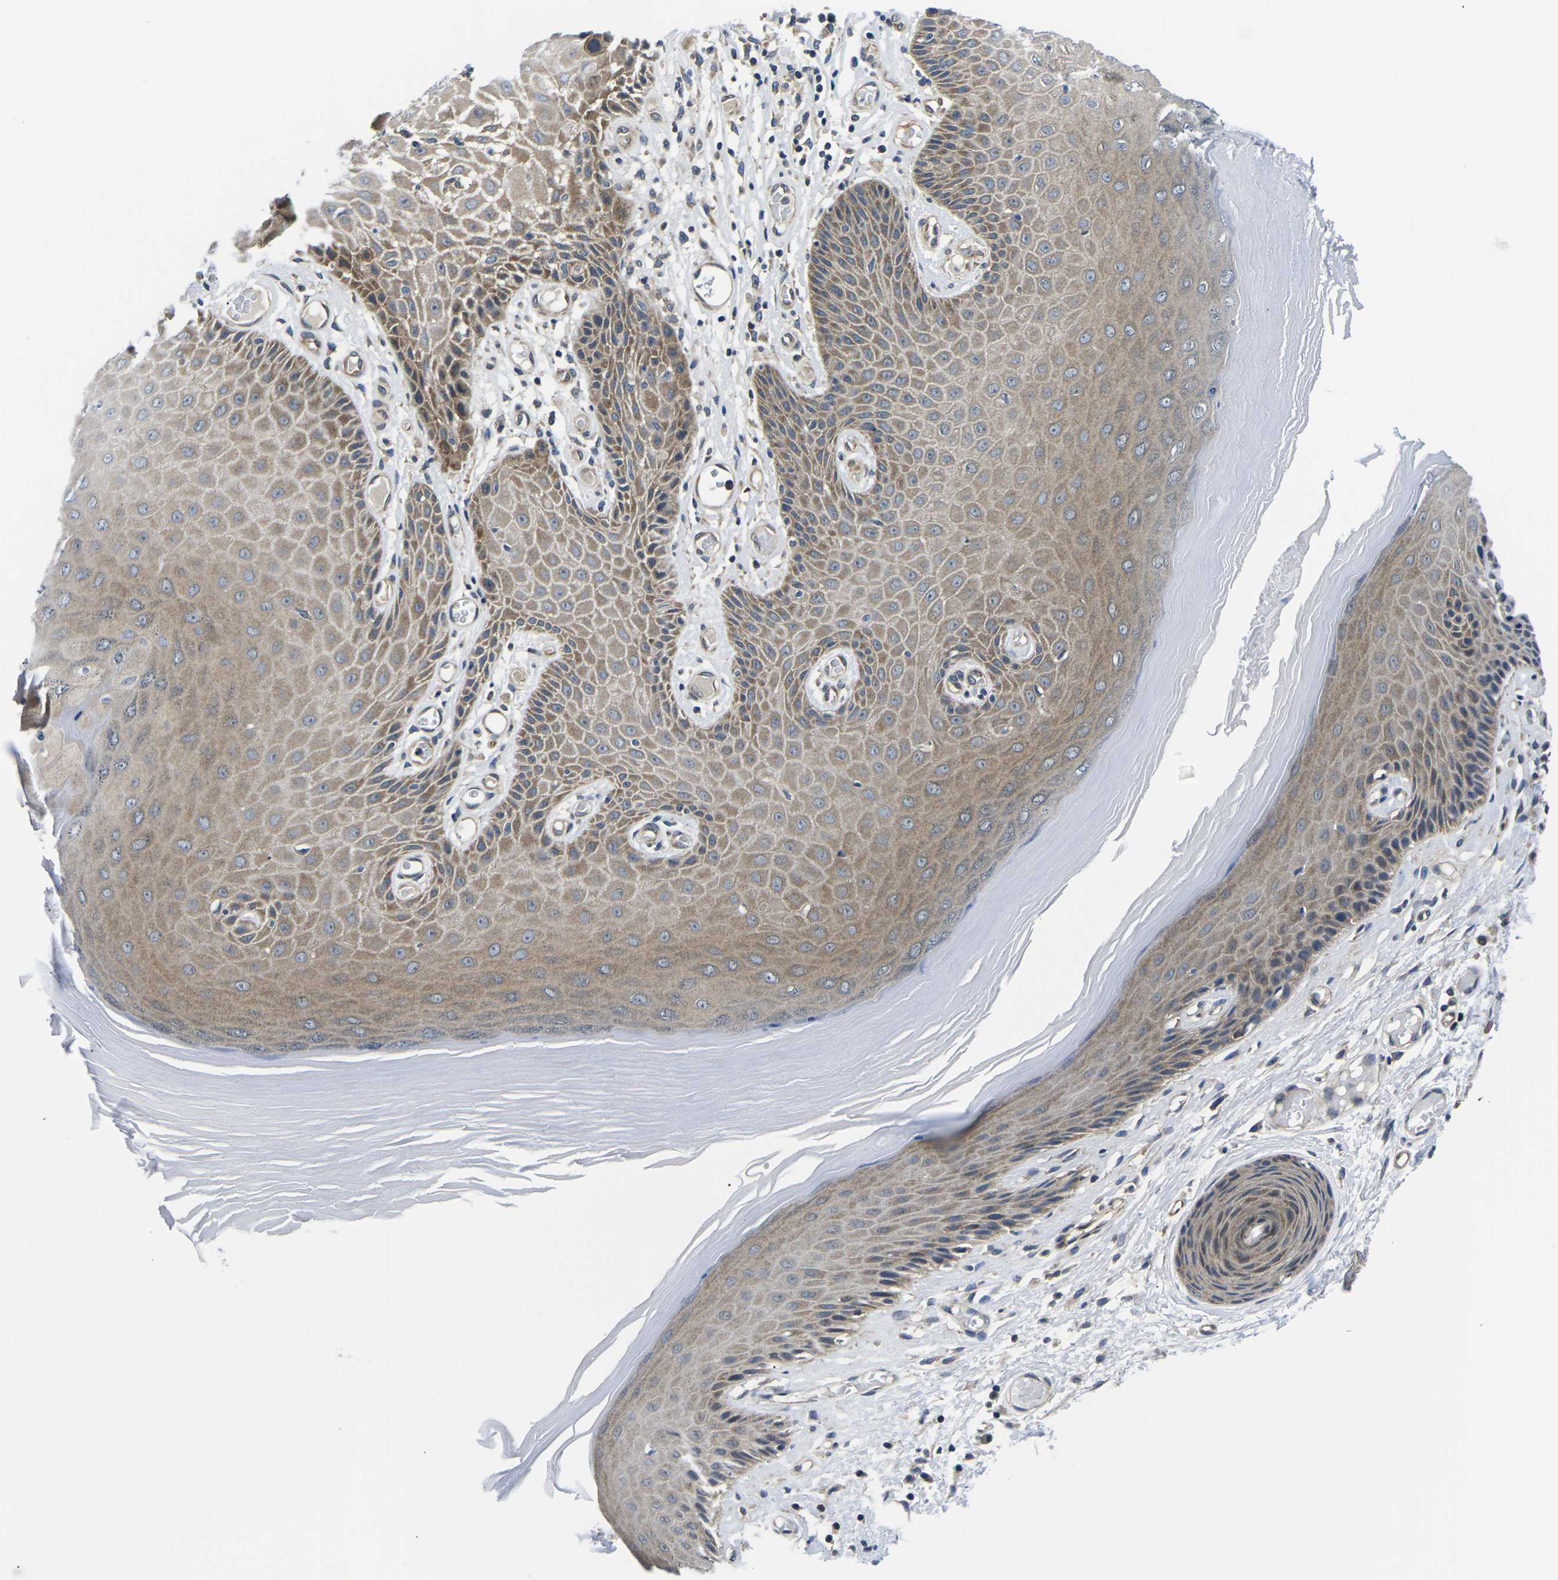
{"staining": {"intensity": "moderate", "quantity": ">75%", "location": "cytoplasmic/membranous"}, "tissue": "skin", "cell_type": "Epidermal cells", "image_type": "normal", "snomed": [{"axis": "morphology", "description": "Normal tissue, NOS"}, {"axis": "topography", "description": "Vulva"}], "caption": "The micrograph demonstrates staining of benign skin, revealing moderate cytoplasmic/membranous protein staining (brown color) within epidermal cells. (Stains: DAB (3,3'-diaminobenzidine) in brown, nuclei in blue, Microscopy: brightfield microscopy at high magnification).", "gene": "GSK3B", "patient": {"sex": "female", "age": 73}}